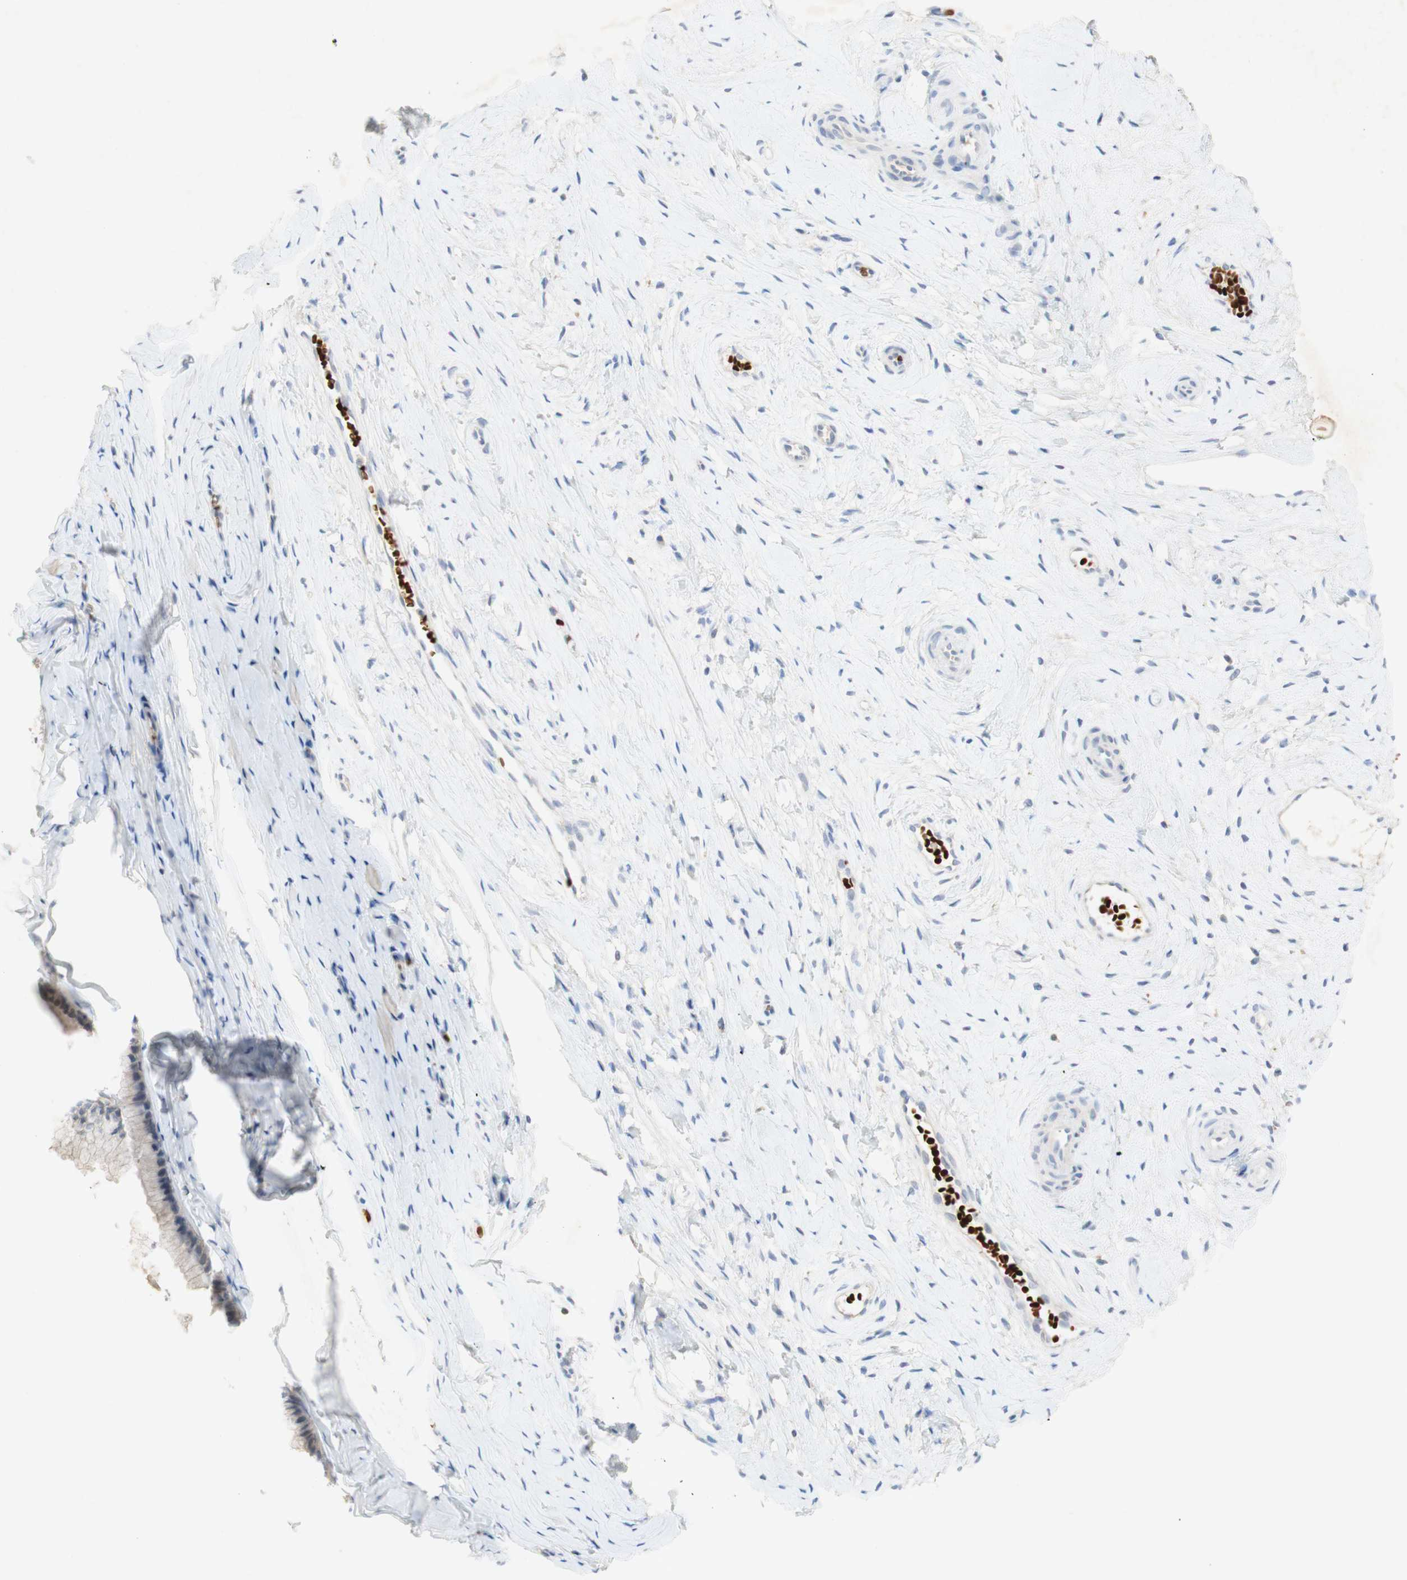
{"staining": {"intensity": "weak", "quantity": "<25%", "location": "cytoplasmic/membranous"}, "tissue": "cervix", "cell_type": "Glandular cells", "image_type": "normal", "snomed": [{"axis": "morphology", "description": "Normal tissue, NOS"}, {"axis": "topography", "description": "Cervix"}], "caption": "DAB (3,3'-diaminobenzidine) immunohistochemical staining of benign cervix shows no significant staining in glandular cells. The staining is performed using DAB (3,3'-diaminobenzidine) brown chromogen with nuclei counter-stained in using hematoxylin.", "gene": "EPO", "patient": {"sex": "female", "age": 39}}